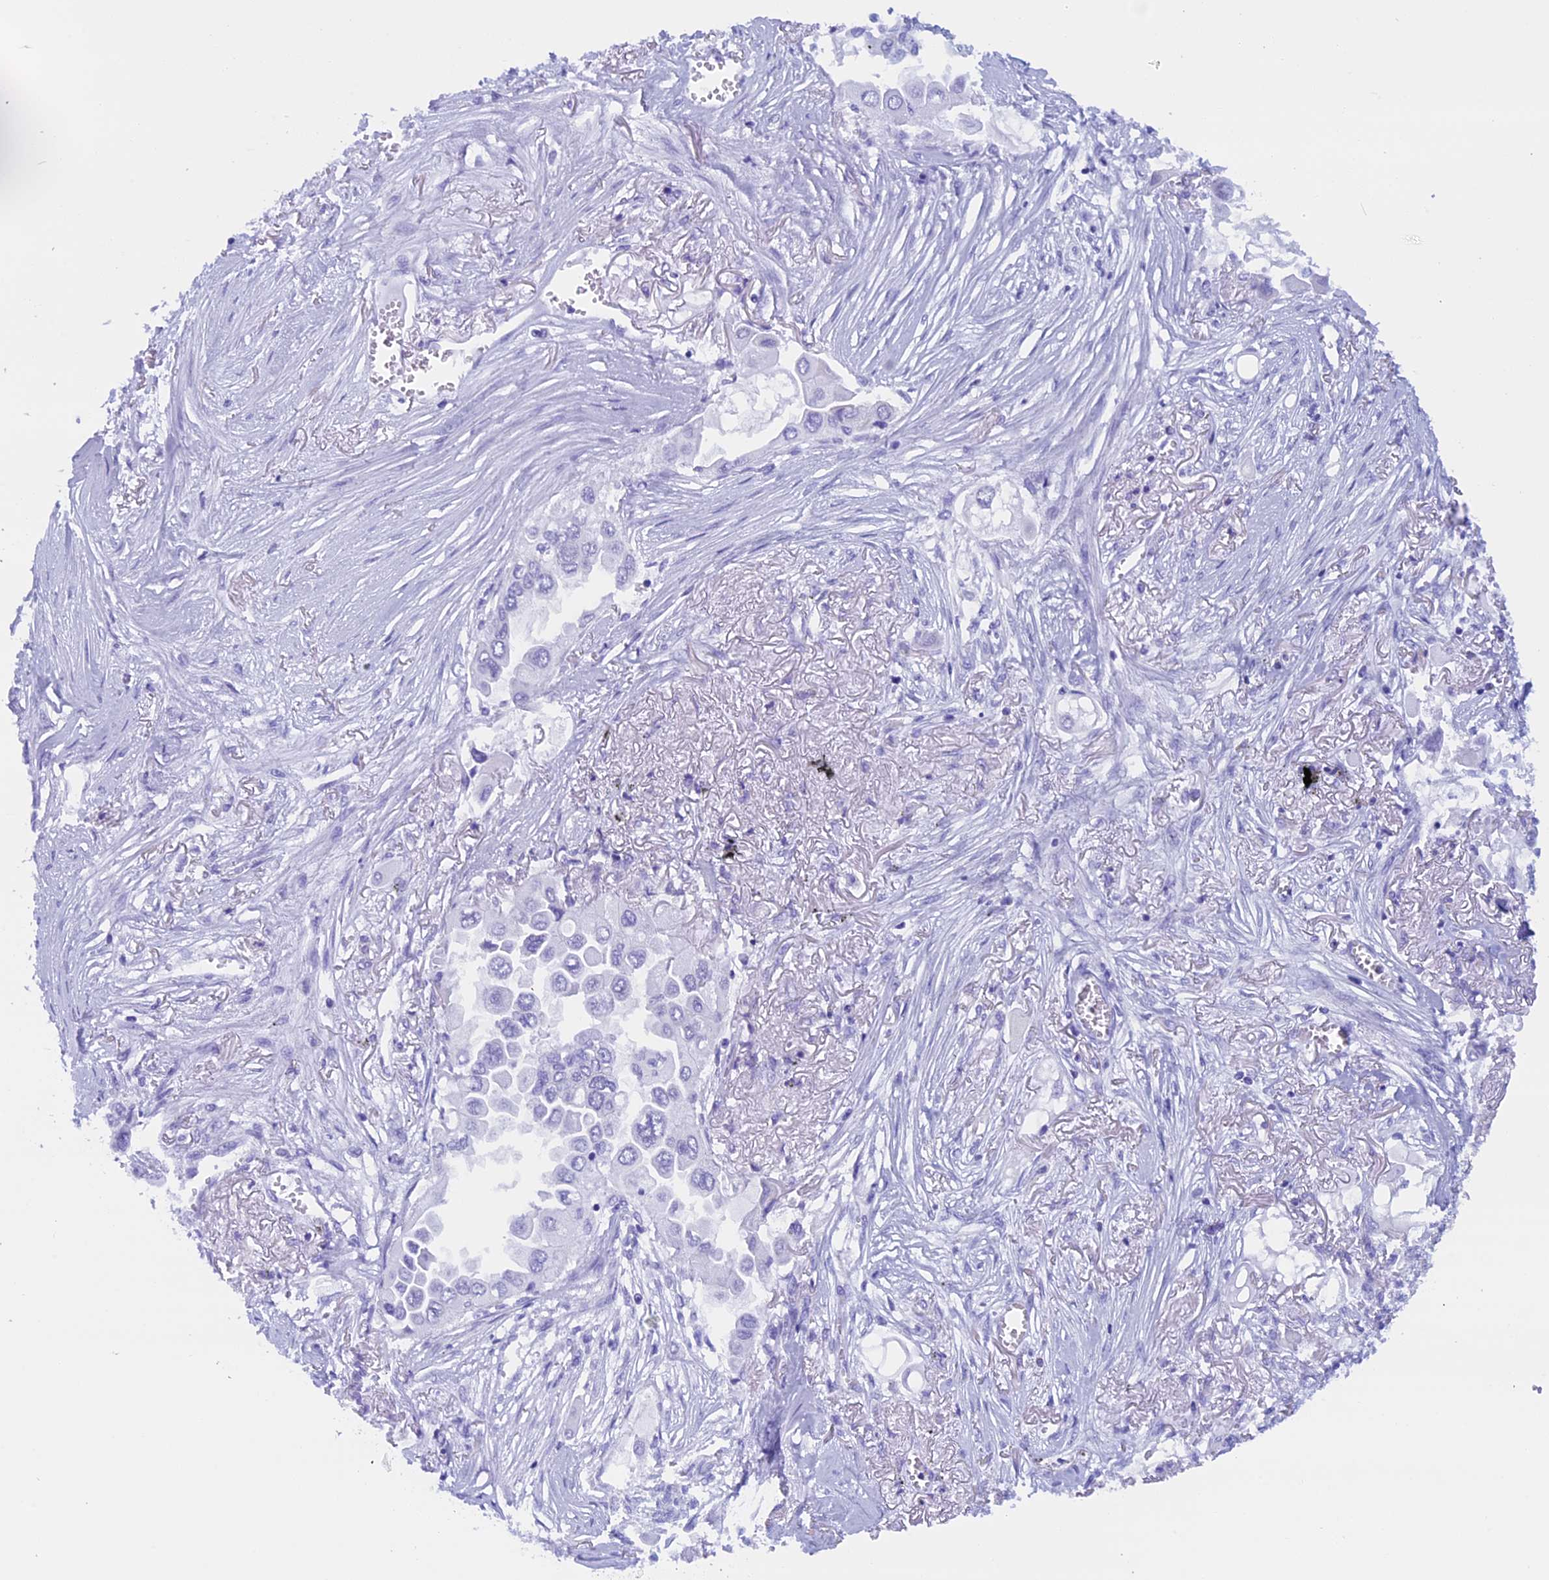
{"staining": {"intensity": "negative", "quantity": "none", "location": "none"}, "tissue": "lung cancer", "cell_type": "Tumor cells", "image_type": "cancer", "snomed": [{"axis": "morphology", "description": "Adenocarcinoma, NOS"}, {"axis": "topography", "description": "Lung"}], "caption": "Tumor cells are negative for brown protein staining in adenocarcinoma (lung).", "gene": "FAM169A", "patient": {"sex": "female", "age": 76}}